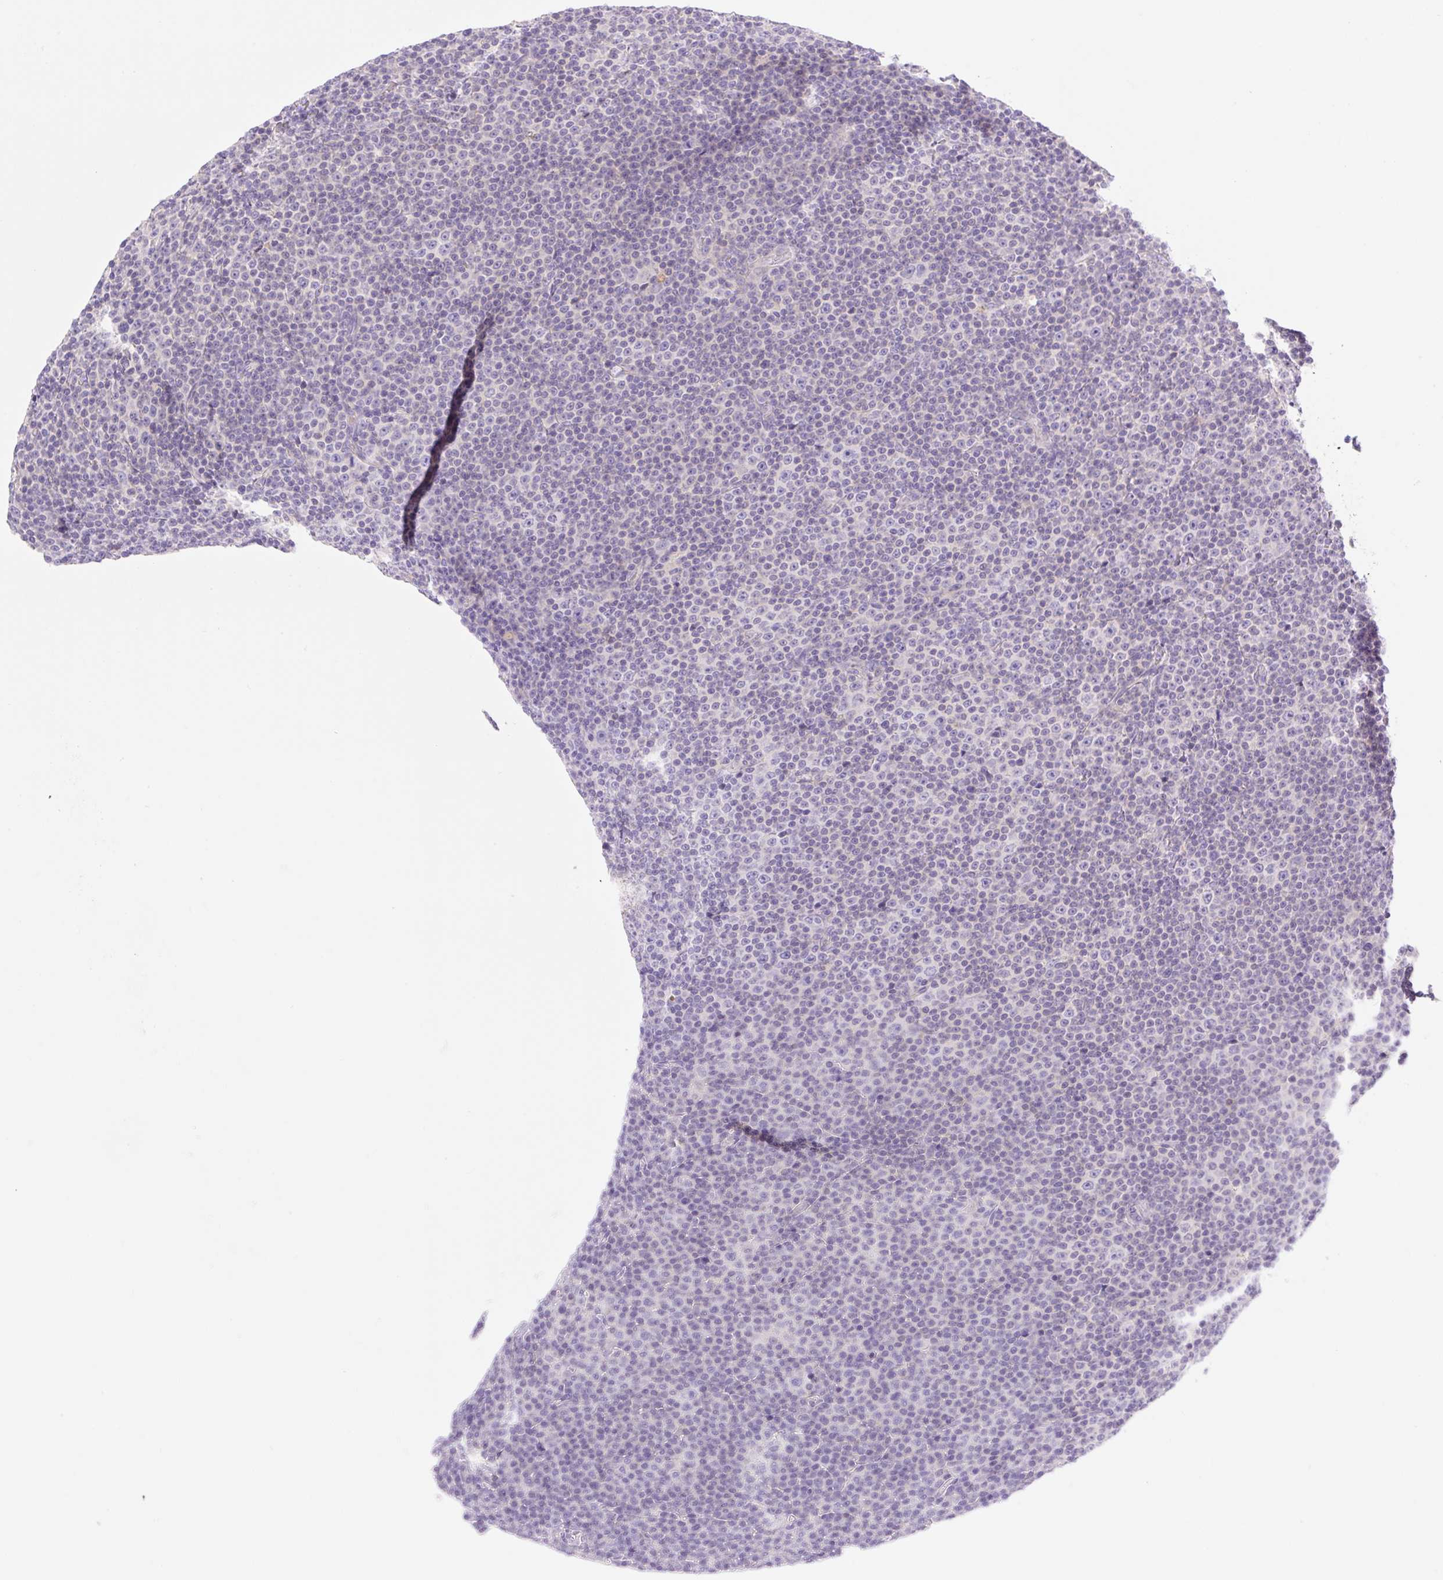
{"staining": {"intensity": "negative", "quantity": "none", "location": "none"}, "tissue": "lymphoma", "cell_type": "Tumor cells", "image_type": "cancer", "snomed": [{"axis": "morphology", "description": "Malignant lymphoma, non-Hodgkin's type, Low grade"}, {"axis": "topography", "description": "Lymph node"}], "caption": "Tumor cells show no significant expression in lymphoma.", "gene": "DENND5A", "patient": {"sex": "female", "age": 67}}